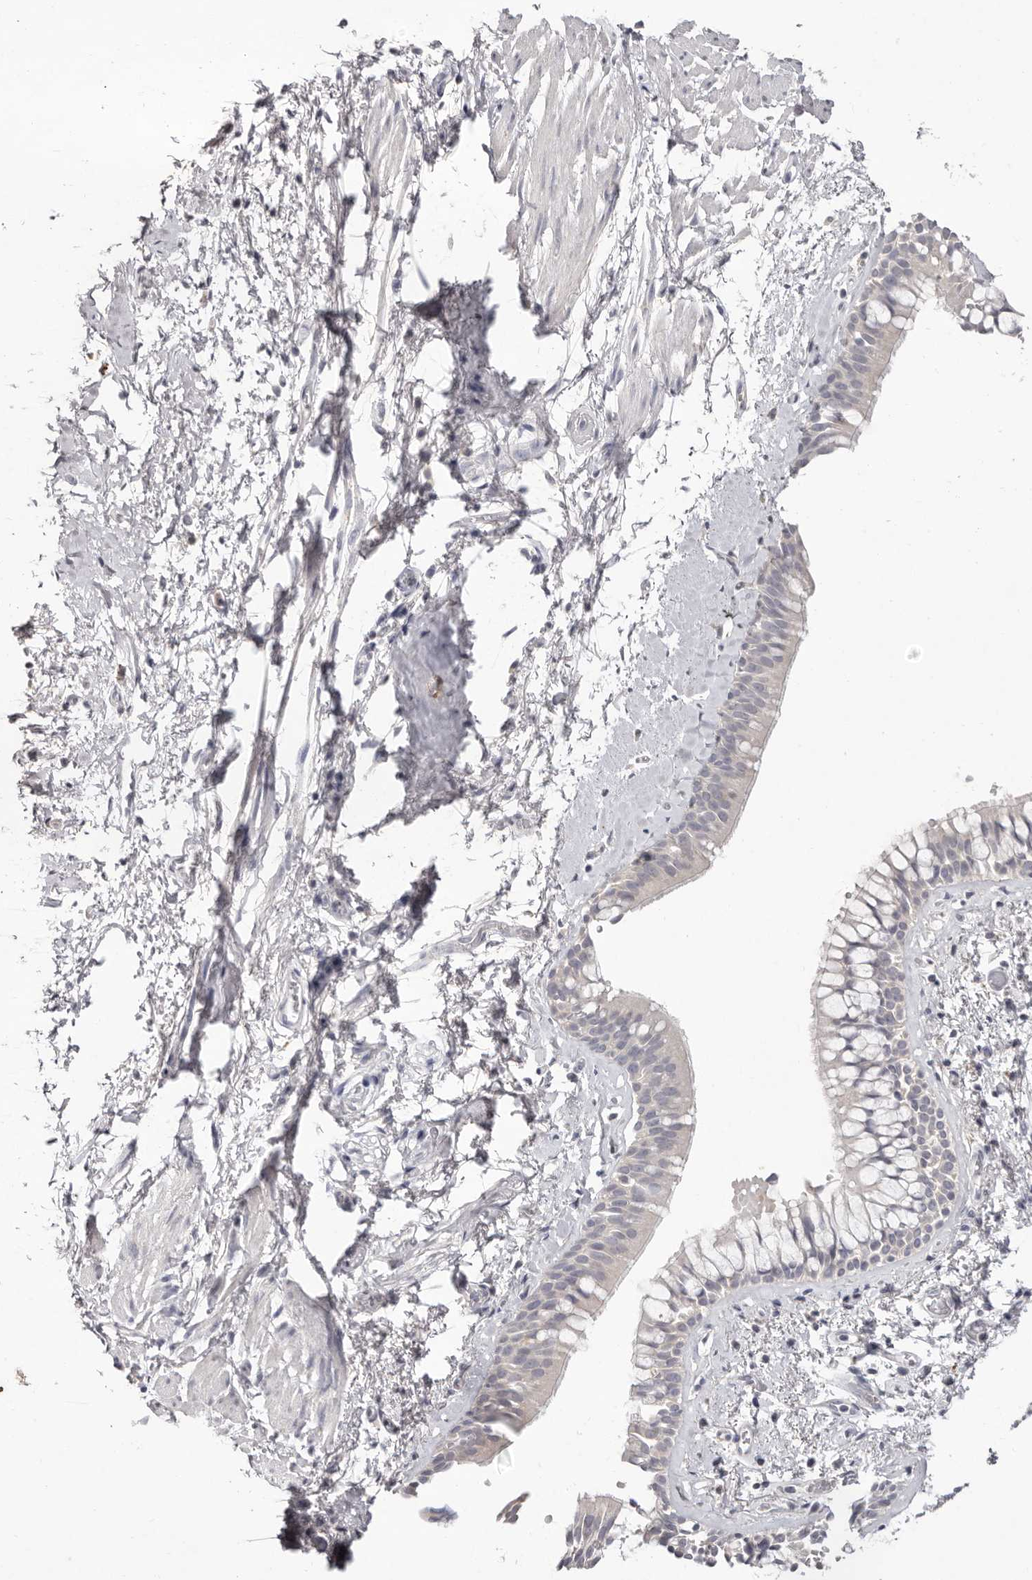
{"staining": {"intensity": "negative", "quantity": "none", "location": "none"}, "tissue": "bronchus", "cell_type": "Respiratory epithelial cells", "image_type": "normal", "snomed": [{"axis": "morphology", "description": "Normal tissue, NOS"}, {"axis": "morphology", "description": "Inflammation, NOS"}, {"axis": "topography", "description": "Cartilage tissue"}, {"axis": "topography", "description": "Bronchus"}, {"axis": "topography", "description": "Lung"}], "caption": "Immunohistochemistry (IHC) of benign human bronchus demonstrates no staining in respiratory epithelial cells.", "gene": "SCUBE2", "patient": {"sex": "female", "age": 64}}